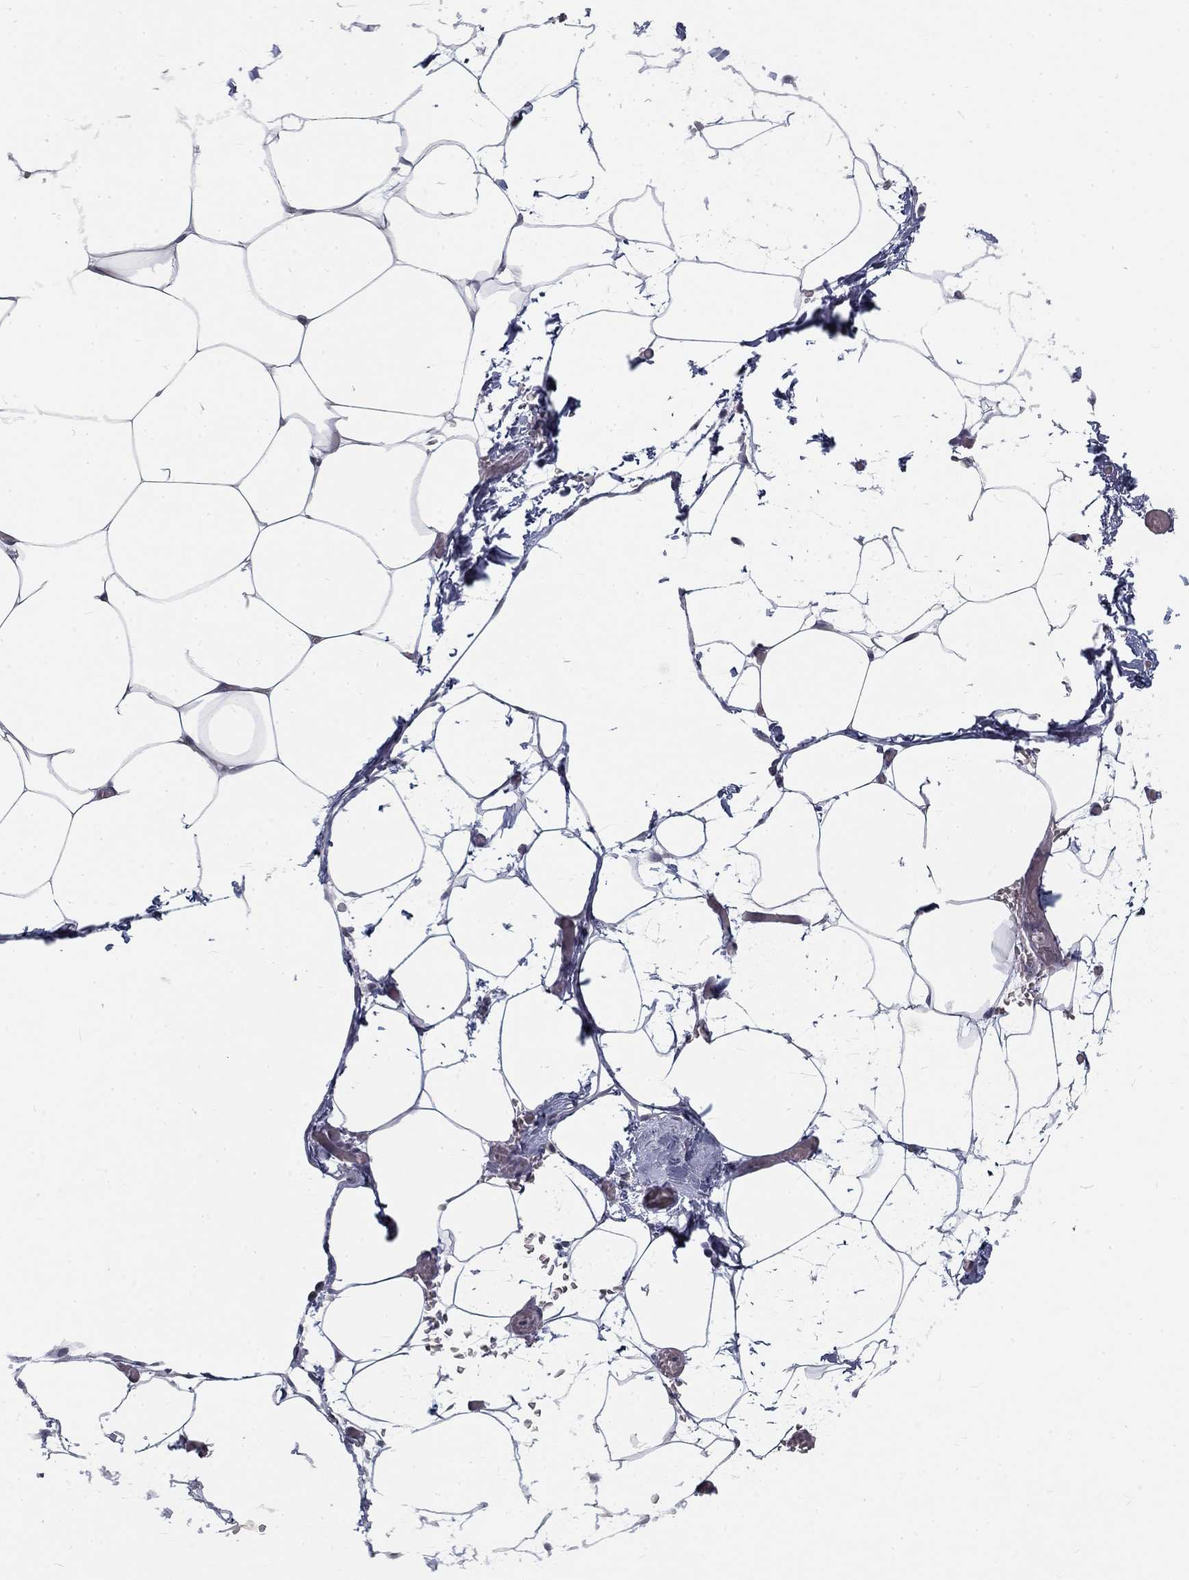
{"staining": {"intensity": "negative", "quantity": "none", "location": "none"}, "tissue": "adipose tissue", "cell_type": "Adipocytes", "image_type": "normal", "snomed": [{"axis": "morphology", "description": "Normal tissue, NOS"}, {"axis": "topography", "description": "Adipose tissue"}], "caption": "A high-resolution image shows IHC staining of benign adipose tissue, which shows no significant staining in adipocytes. (Stains: DAB (3,3'-diaminobenzidine) immunohistochemistry (IHC) with hematoxylin counter stain, Microscopy: brightfield microscopy at high magnification).", "gene": "SNORC", "patient": {"sex": "male", "age": 57}}